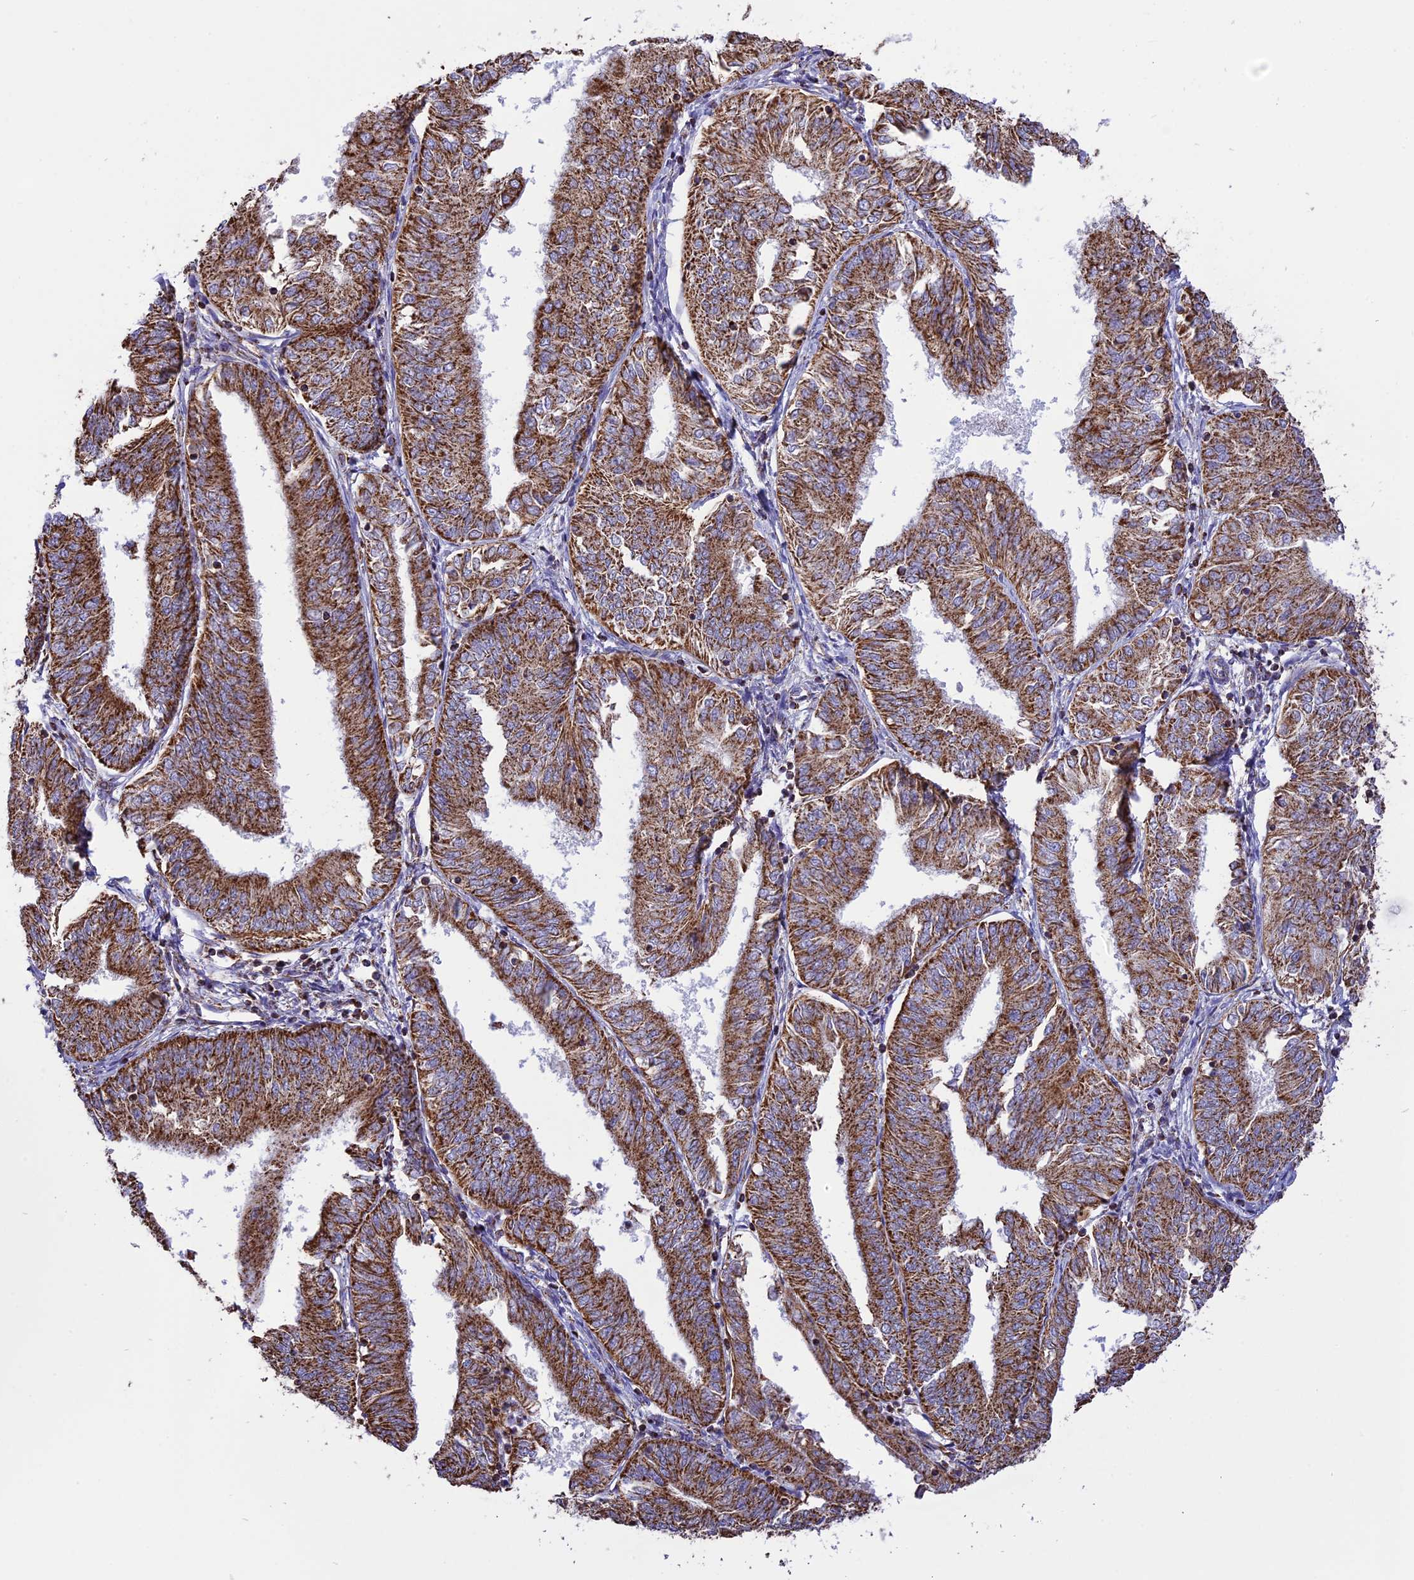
{"staining": {"intensity": "strong", "quantity": ">75%", "location": "cytoplasmic/membranous"}, "tissue": "endometrial cancer", "cell_type": "Tumor cells", "image_type": "cancer", "snomed": [{"axis": "morphology", "description": "Adenocarcinoma, NOS"}, {"axis": "topography", "description": "Endometrium"}], "caption": "There is high levels of strong cytoplasmic/membranous expression in tumor cells of endometrial cancer, as demonstrated by immunohistochemical staining (brown color).", "gene": "TTC4", "patient": {"sex": "female", "age": 58}}